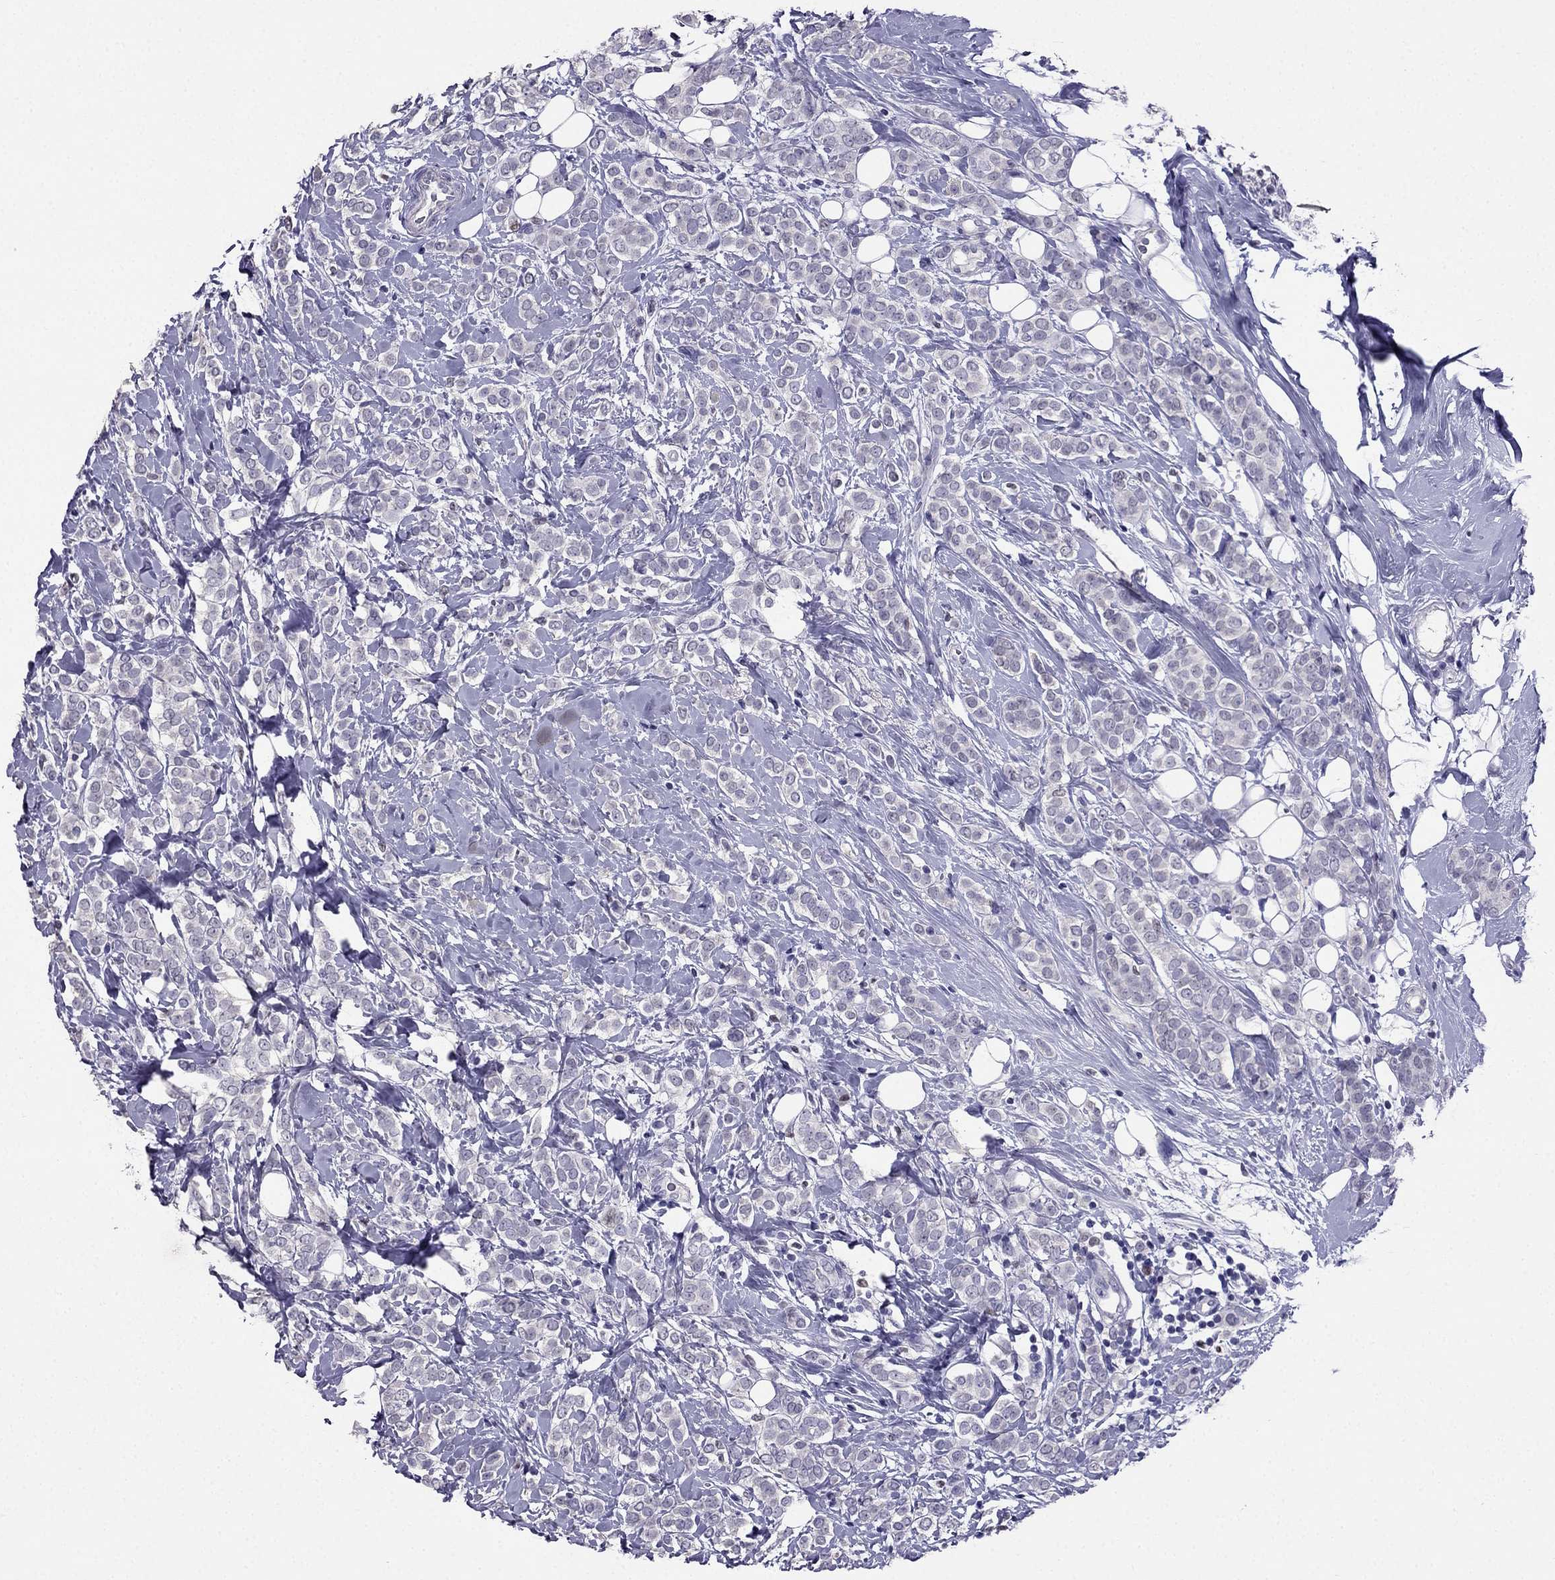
{"staining": {"intensity": "negative", "quantity": "none", "location": "none"}, "tissue": "breast cancer", "cell_type": "Tumor cells", "image_type": "cancer", "snomed": [{"axis": "morphology", "description": "Lobular carcinoma"}, {"axis": "topography", "description": "Breast"}], "caption": "Lobular carcinoma (breast) was stained to show a protein in brown. There is no significant staining in tumor cells.", "gene": "ARID3A", "patient": {"sex": "female", "age": 49}}